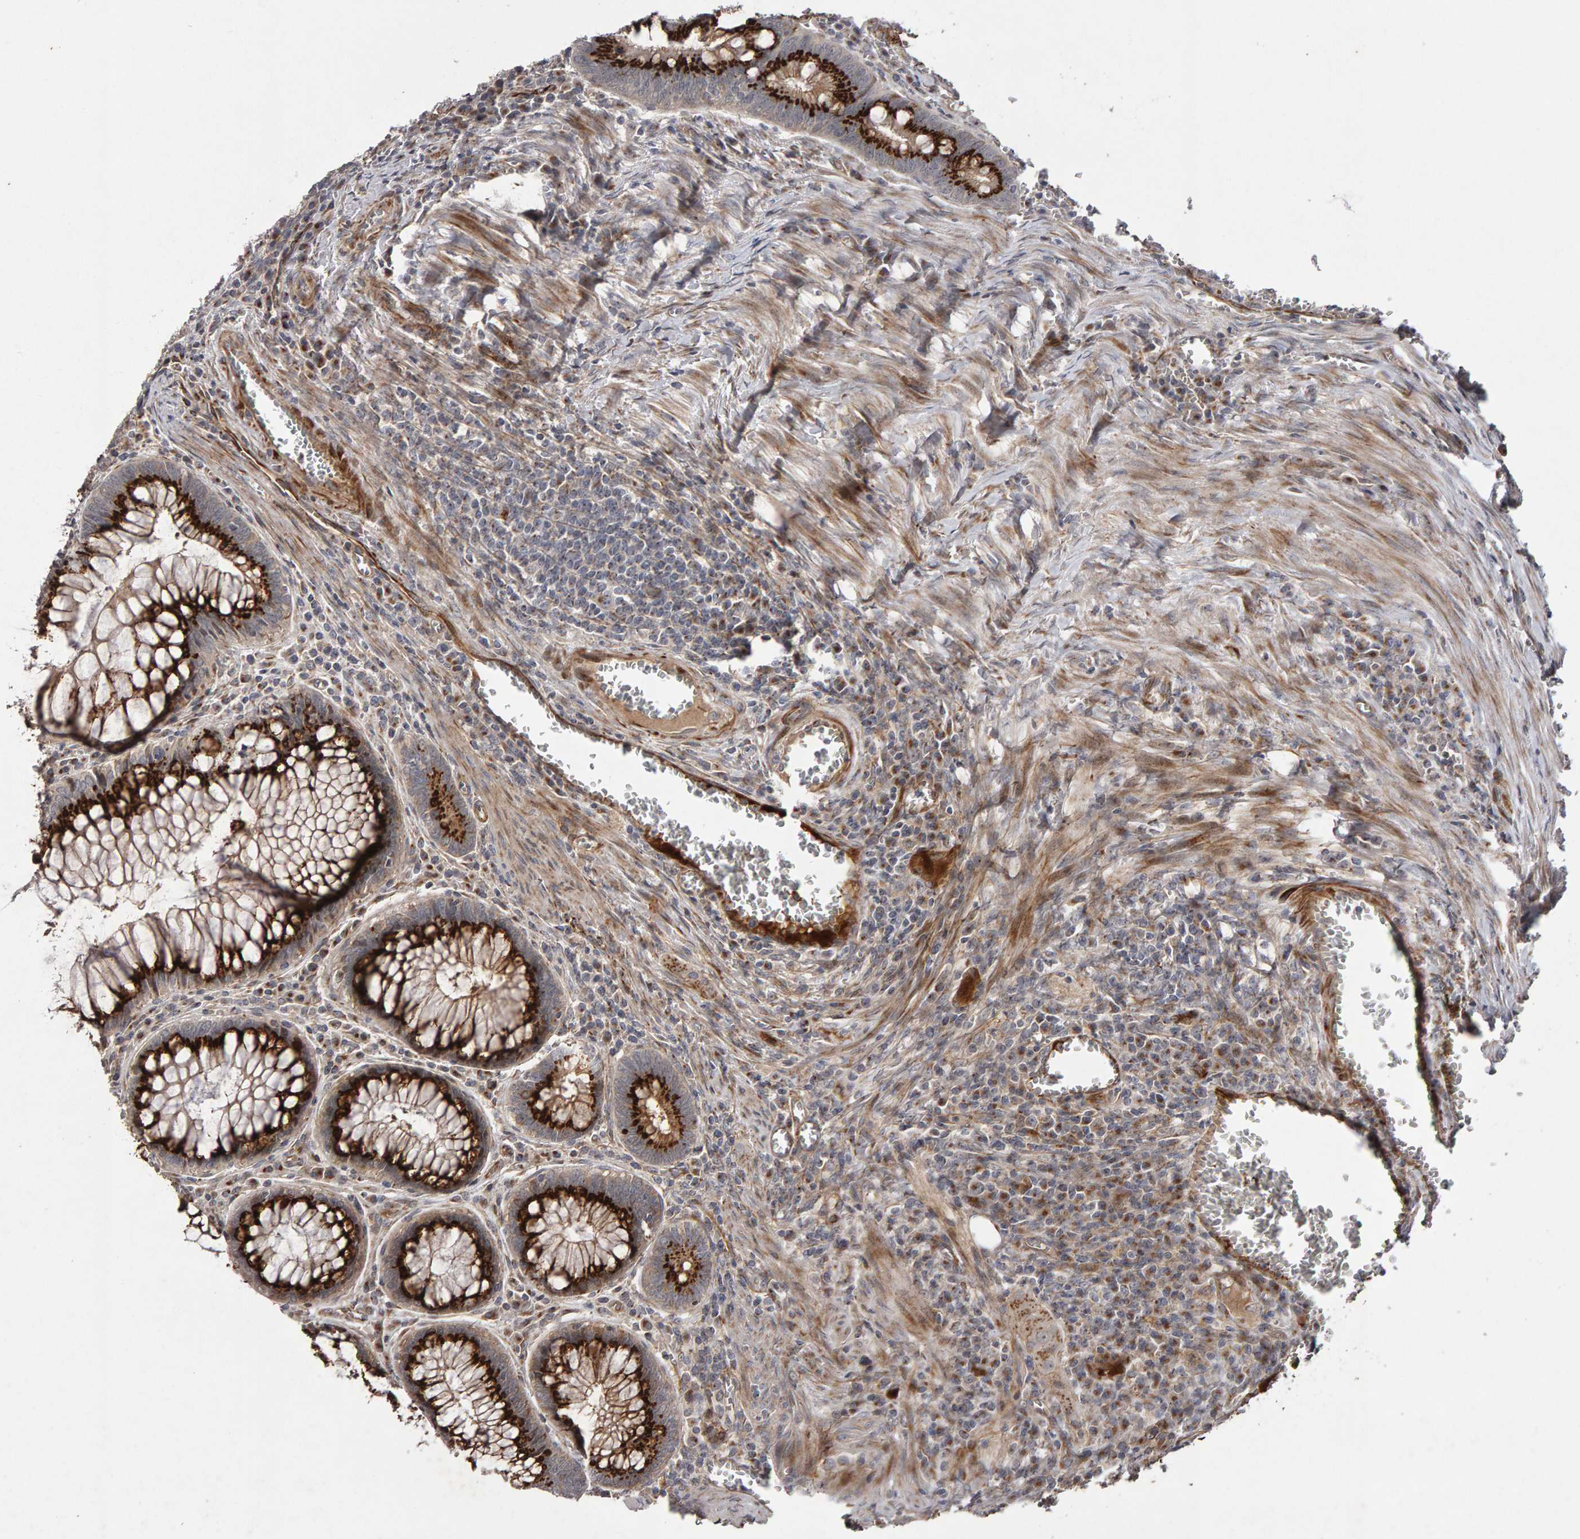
{"staining": {"intensity": "strong", "quantity": "25%-75%", "location": "cytoplasmic/membranous"}, "tissue": "colorectal cancer", "cell_type": "Tumor cells", "image_type": "cancer", "snomed": [{"axis": "morphology", "description": "Inflammation, NOS"}, {"axis": "morphology", "description": "Adenocarcinoma, NOS"}, {"axis": "topography", "description": "Colon"}], "caption": "An IHC photomicrograph of neoplastic tissue is shown. Protein staining in brown shows strong cytoplasmic/membranous positivity in colorectal cancer within tumor cells. (IHC, brightfield microscopy, high magnification).", "gene": "CANT1", "patient": {"sex": "male", "age": 72}}